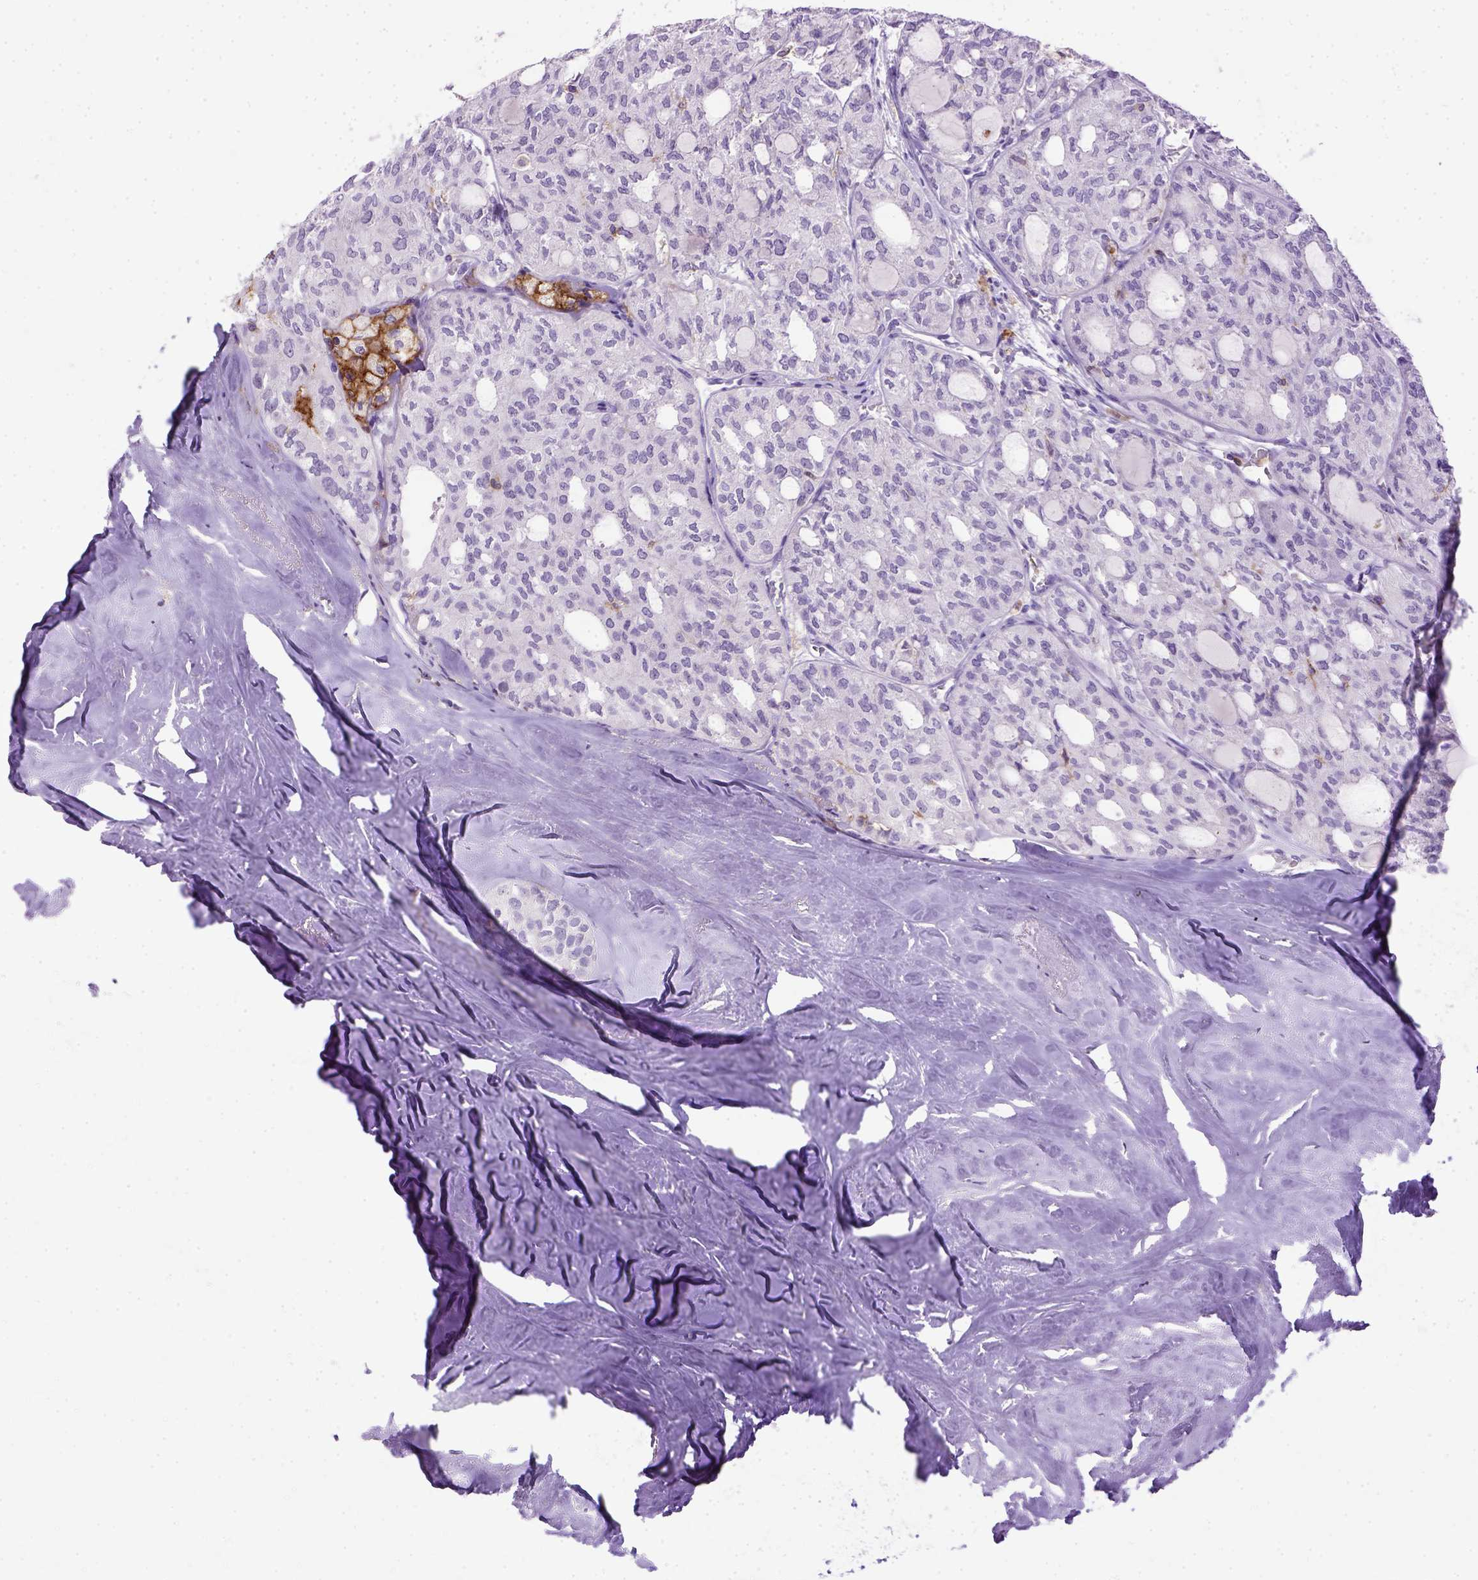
{"staining": {"intensity": "negative", "quantity": "none", "location": "none"}, "tissue": "thyroid cancer", "cell_type": "Tumor cells", "image_type": "cancer", "snomed": [{"axis": "morphology", "description": "Follicular adenoma carcinoma, NOS"}, {"axis": "topography", "description": "Thyroid gland"}], "caption": "High power microscopy micrograph of an immunohistochemistry (IHC) micrograph of thyroid cancer, revealing no significant staining in tumor cells.", "gene": "ITGAX", "patient": {"sex": "male", "age": 75}}